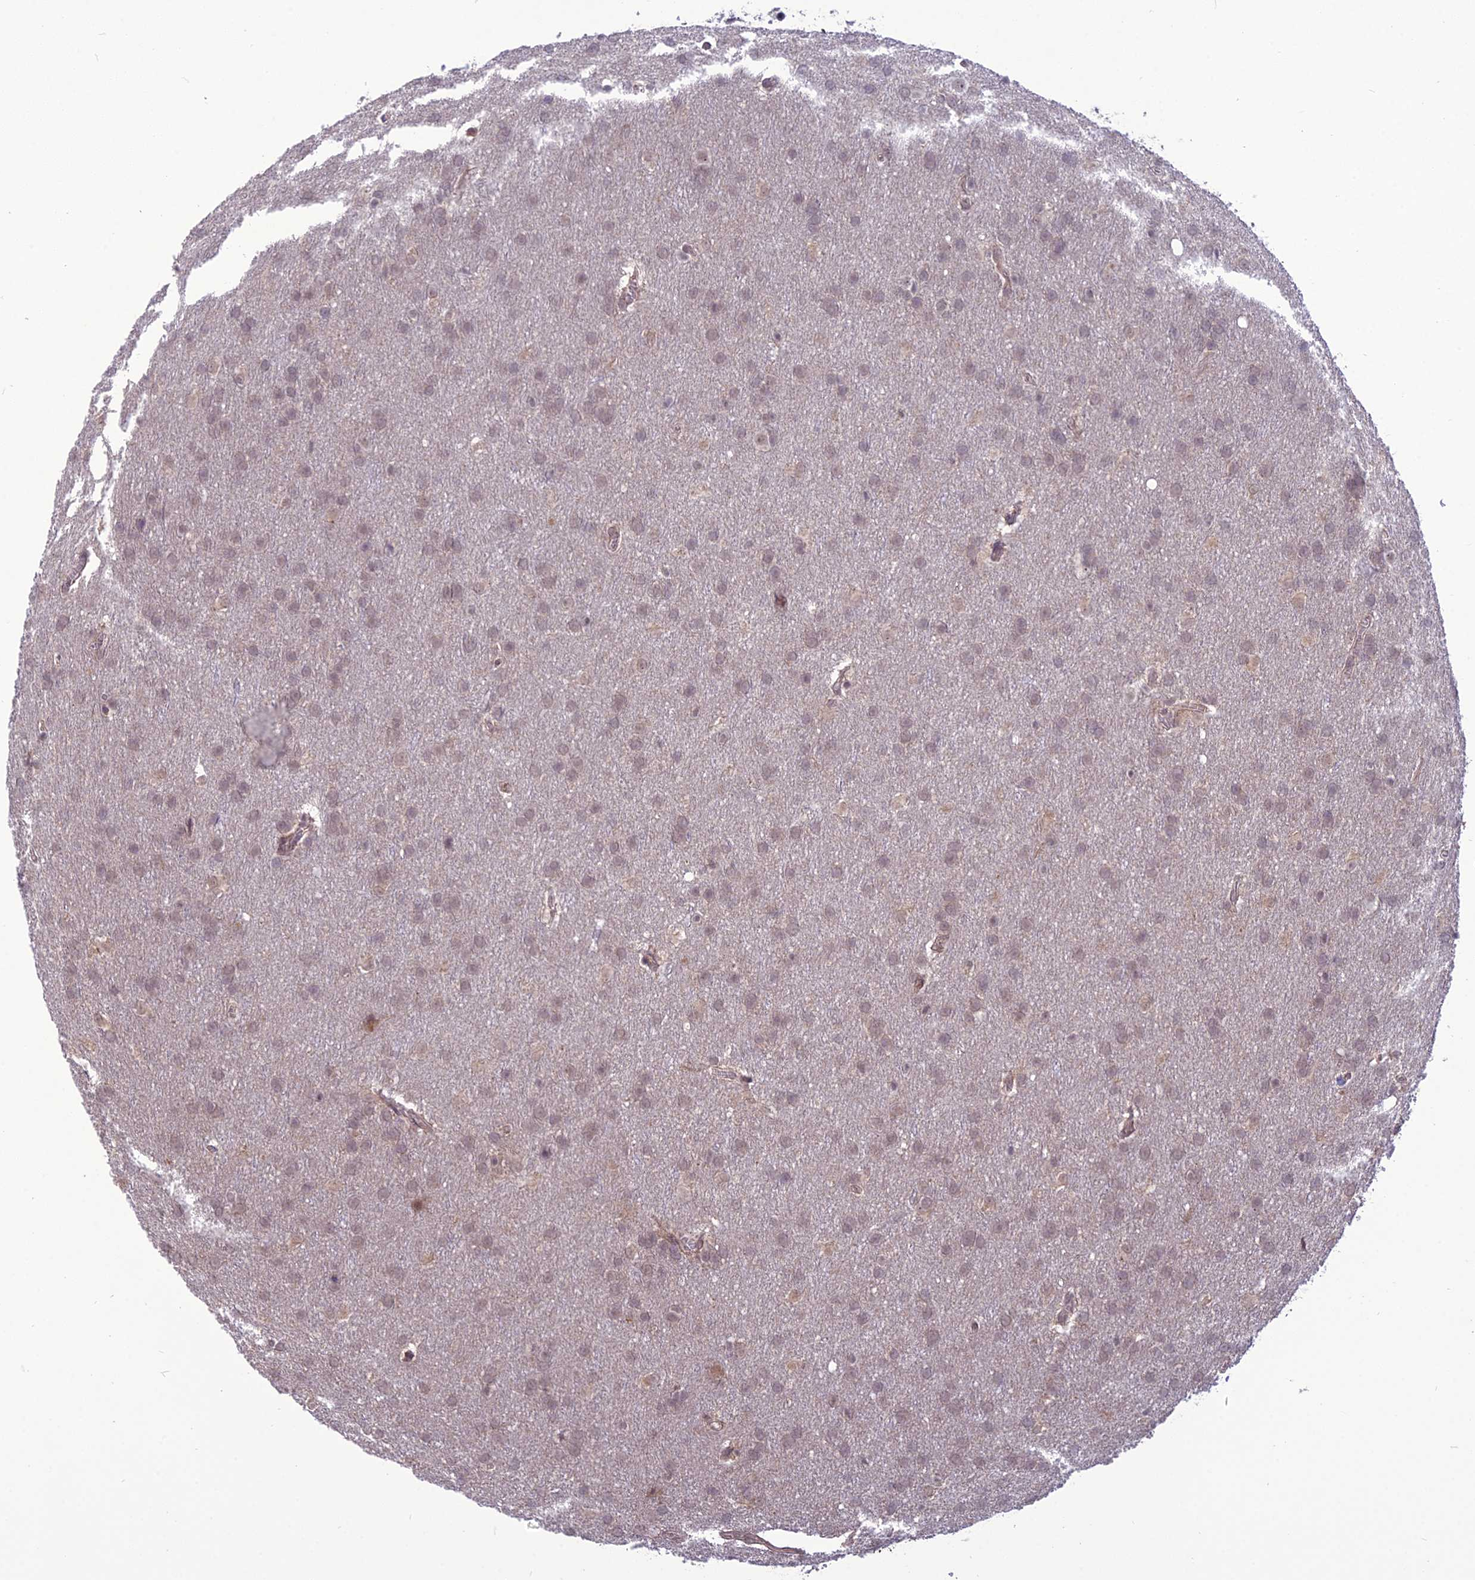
{"staining": {"intensity": "weak", "quantity": "25%-75%", "location": "nuclear"}, "tissue": "glioma", "cell_type": "Tumor cells", "image_type": "cancer", "snomed": [{"axis": "morphology", "description": "Glioma, malignant, Low grade"}, {"axis": "topography", "description": "Brain"}], "caption": "The photomicrograph shows immunohistochemical staining of glioma. There is weak nuclear positivity is appreciated in about 25%-75% of tumor cells.", "gene": "FBRS", "patient": {"sex": "female", "age": 32}}